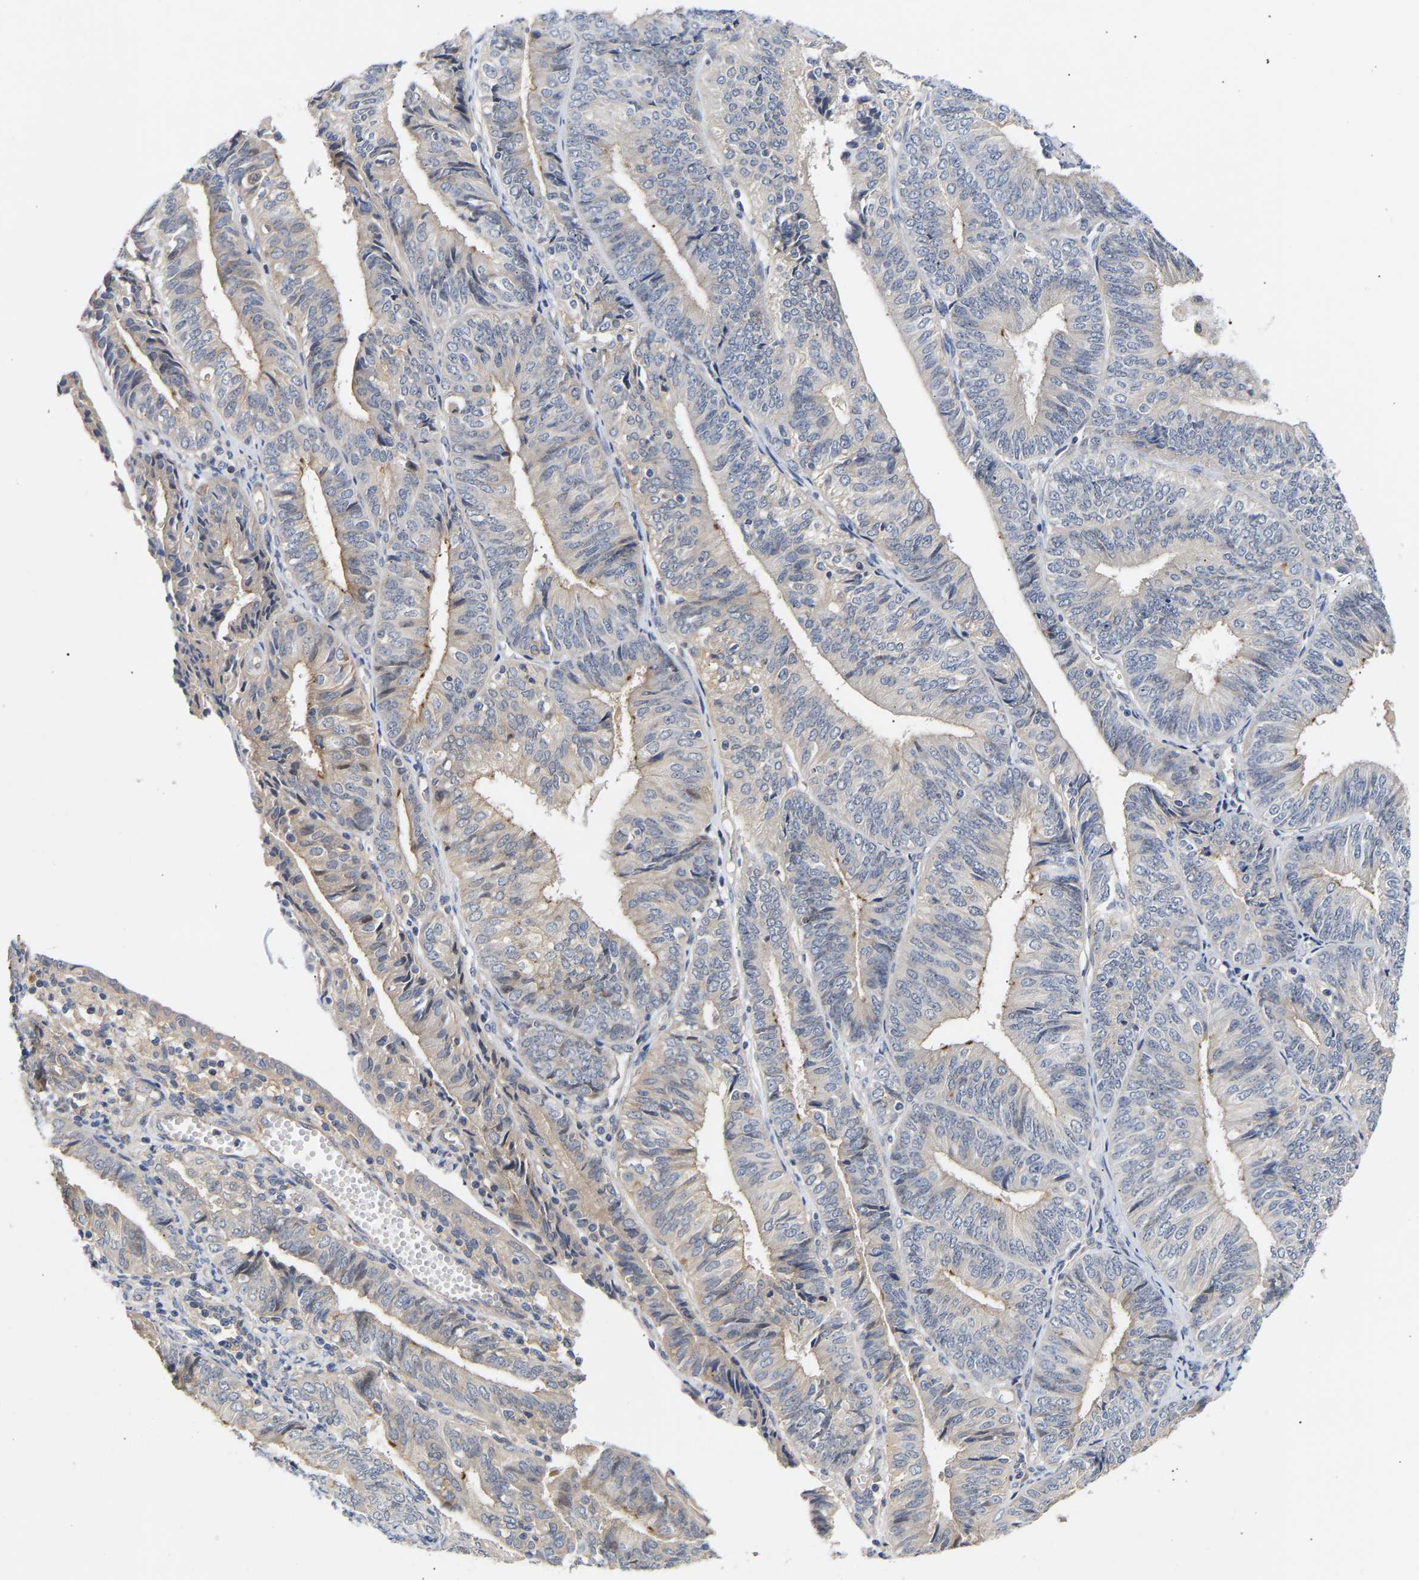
{"staining": {"intensity": "negative", "quantity": "none", "location": "none"}, "tissue": "endometrial cancer", "cell_type": "Tumor cells", "image_type": "cancer", "snomed": [{"axis": "morphology", "description": "Adenocarcinoma, NOS"}, {"axis": "topography", "description": "Endometrium"}], "caption": "Tumor cells are negative for protein expression in human endometrial adenocarcinoma.", "gene": "KASH5", "patient": {"sex": "female", "age": 58}}